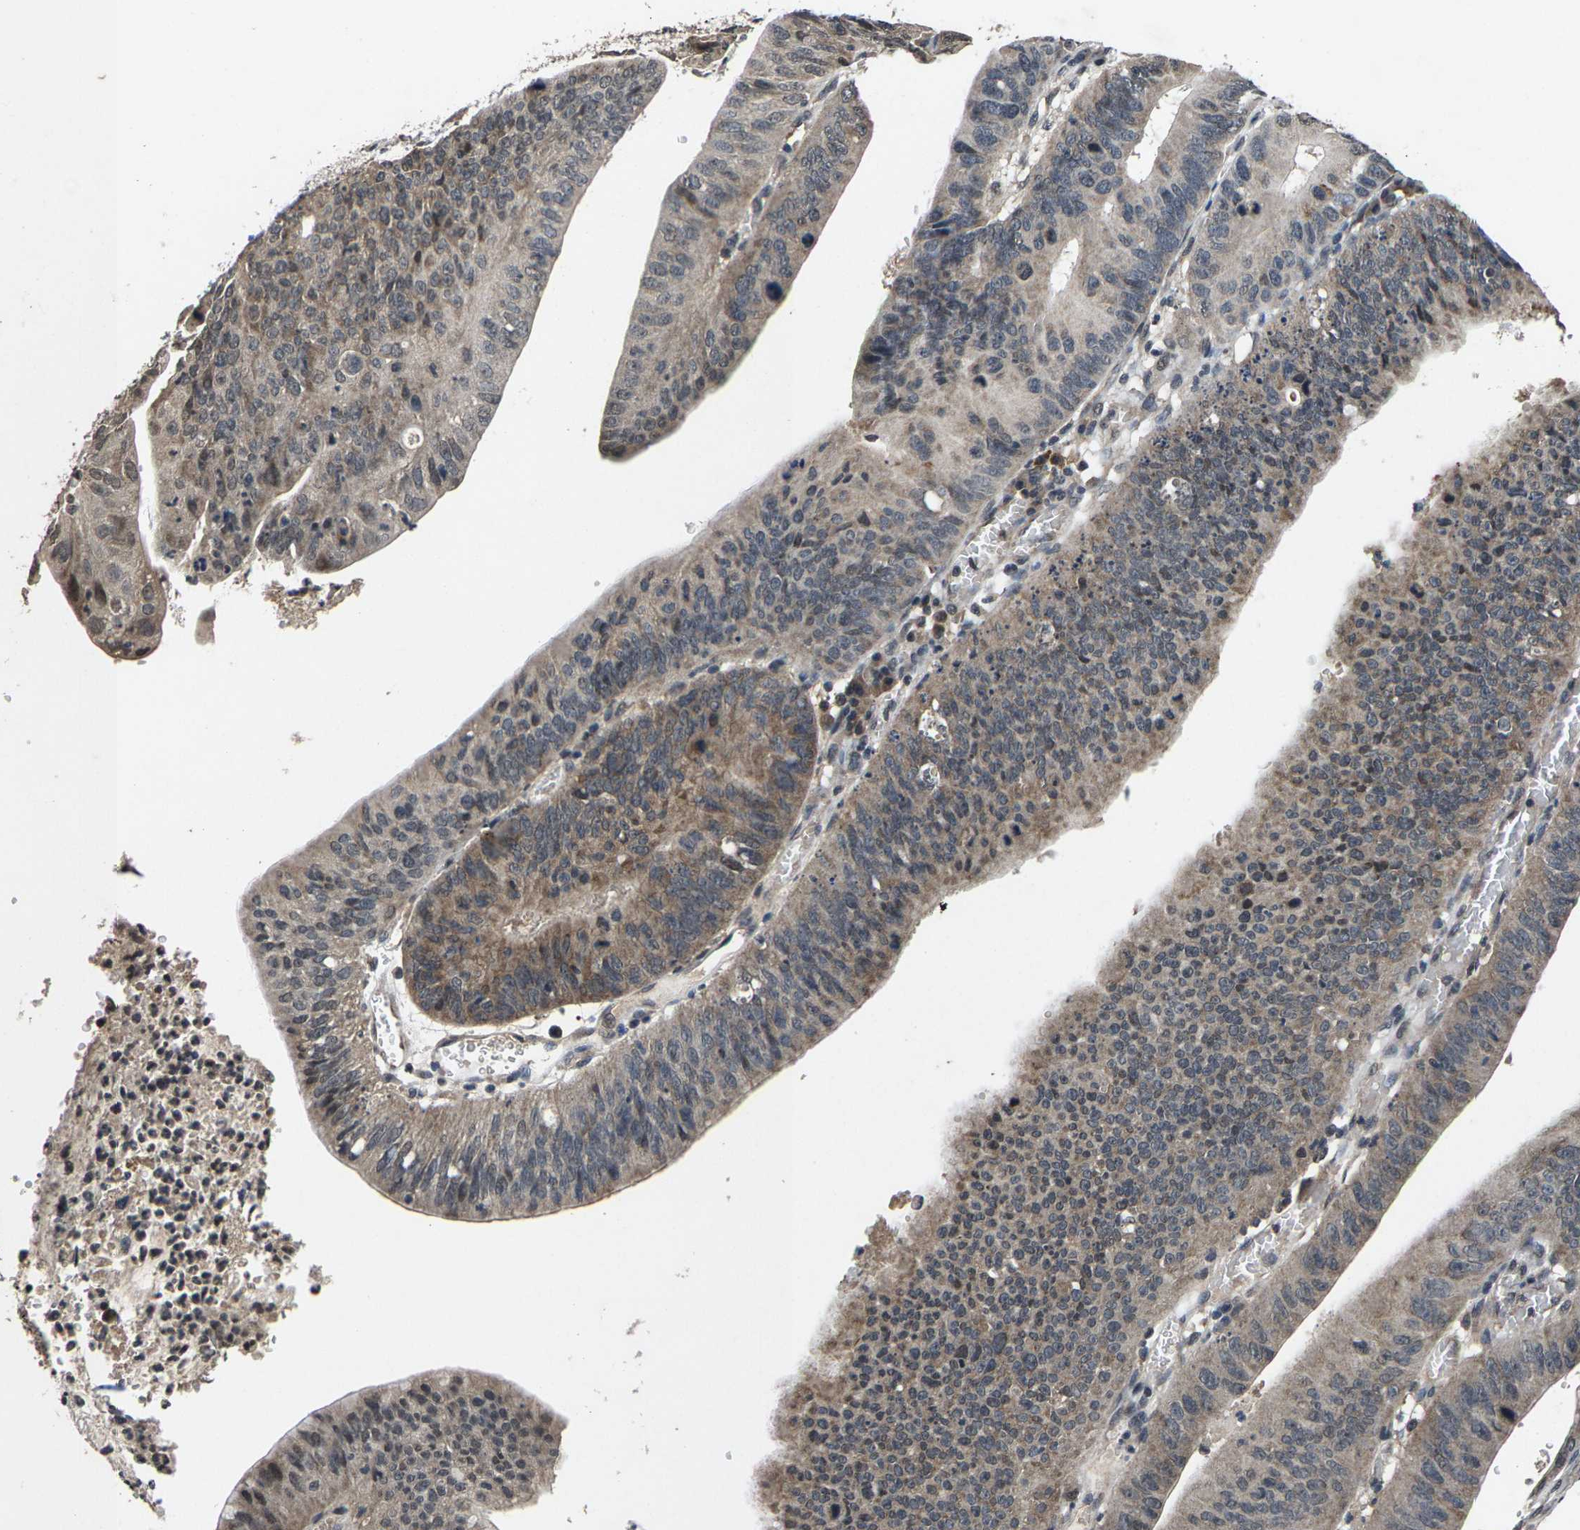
{"staining": {"intensity": "moderate", "quantity": "<25%", "location": "cytoplasmic/membranous,nuclear"}, "tissue": "stomach cancer", "cell_type": "Tumor cells", "image_type": "cancer", "snomed": [{"axis": "morphology", "description": "Adenocarcinoma, NOS"}, {"axis": "topography", "description": "Stomach"}], "caption": "Stomach cancer stained with a protein marker demonstrates moderate staining in tumor cells.", "gene": "HUWE1", "patient": {"sex": "male", "age": 59}}